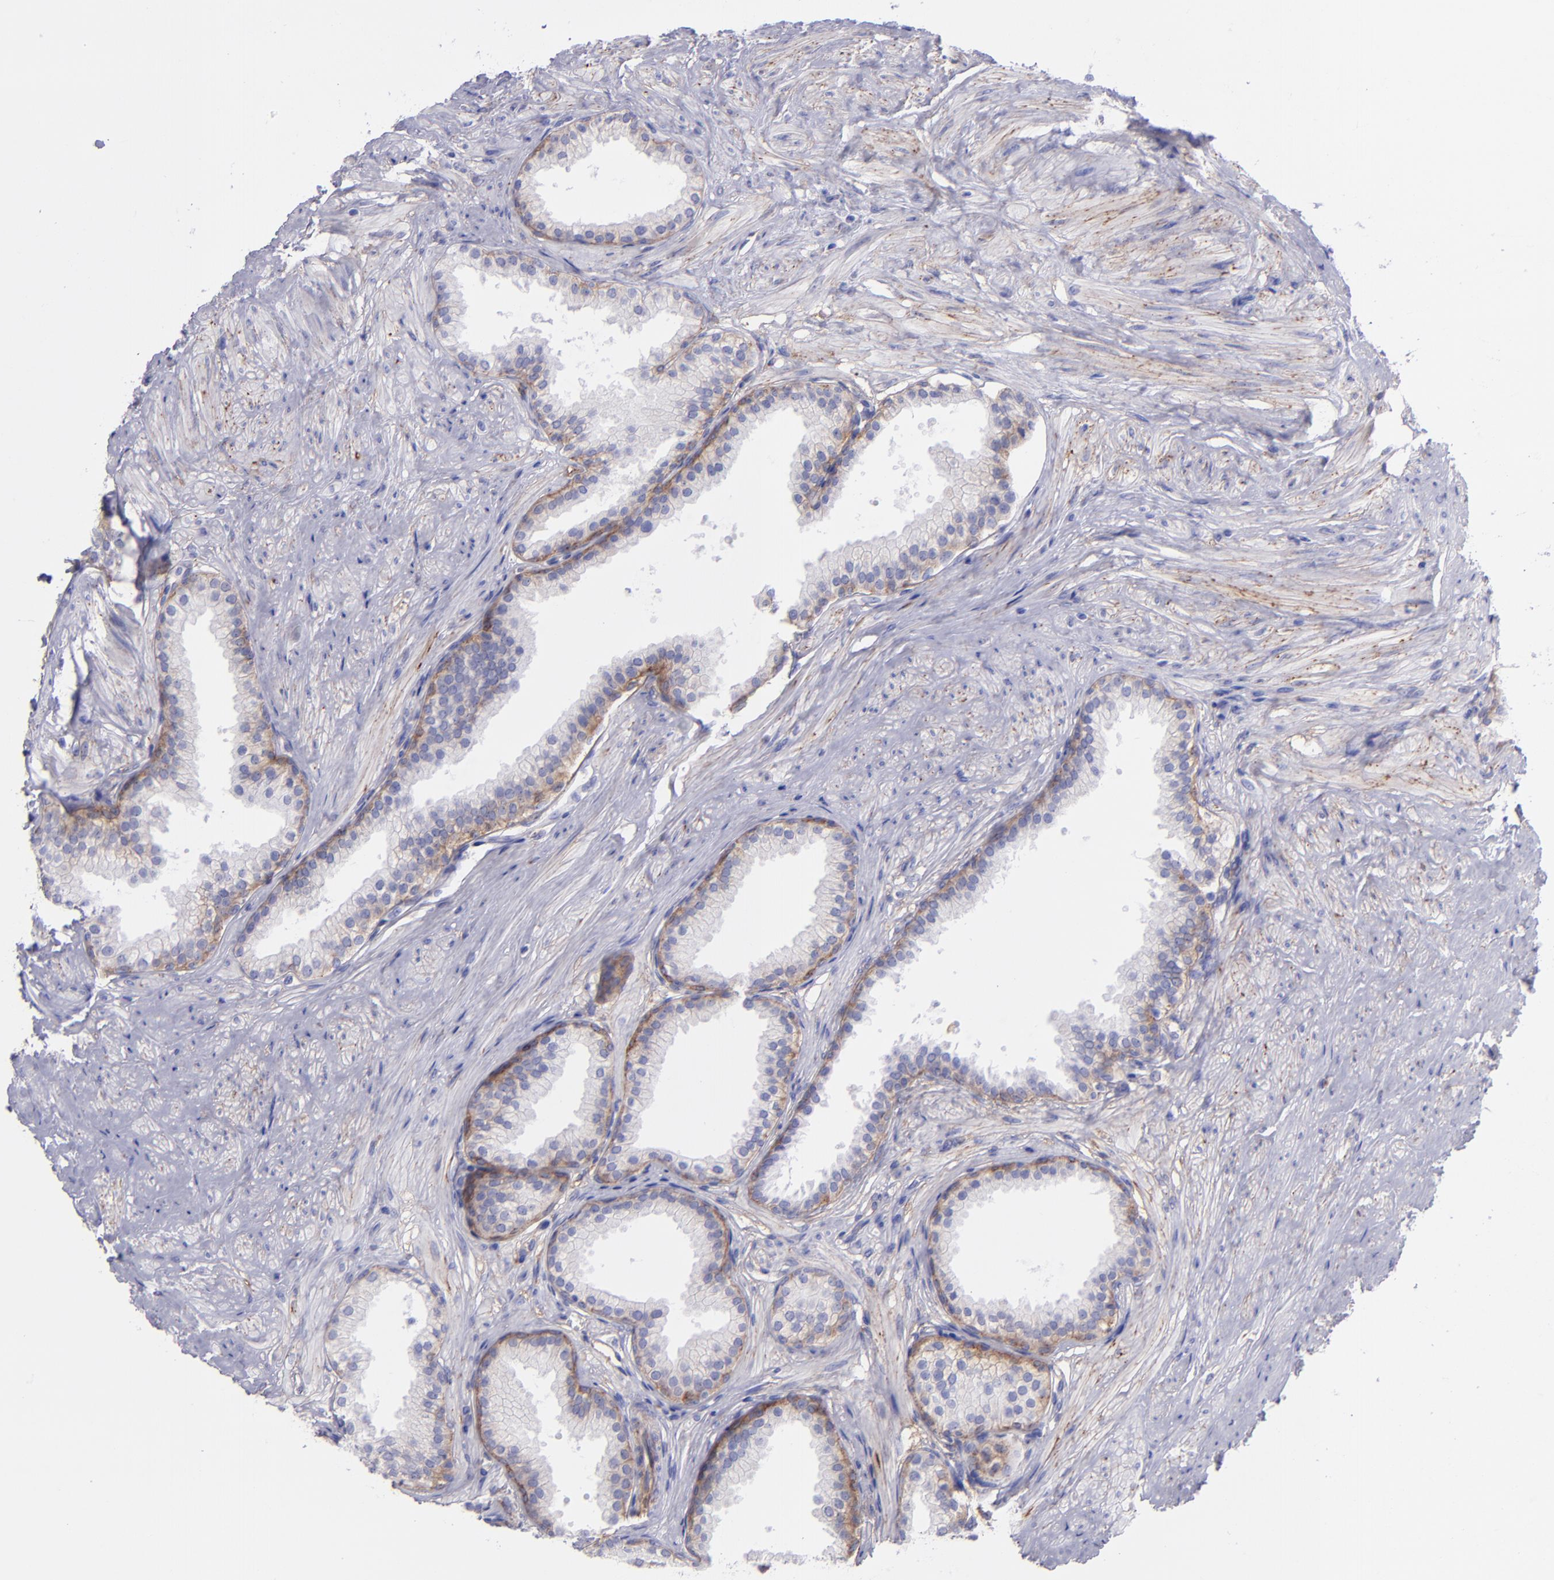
{"staining": {"intensity": "moderate", "quantity": "25%-75%", "location": "cytoplasmic/membranous"}, "tissue": "prostate", "cell_type": "Glandular cells", "image_type": "normal", "snomed": [{"axis": "morphology", "description": "Normal tissue, NOS"}, {"axis": "topography", "description": "Prostate"}], "caption": "Benign prostate demonstrates moderate cytoplasmic/membranous positivity in about 25%-75% of glandular cells, visualized by immunohistochemistry. (Brightfield microscopy of DAB IHC at high magnification).", "gene": "ITGAV", "patient": {"sex": "male", "age": 64}}